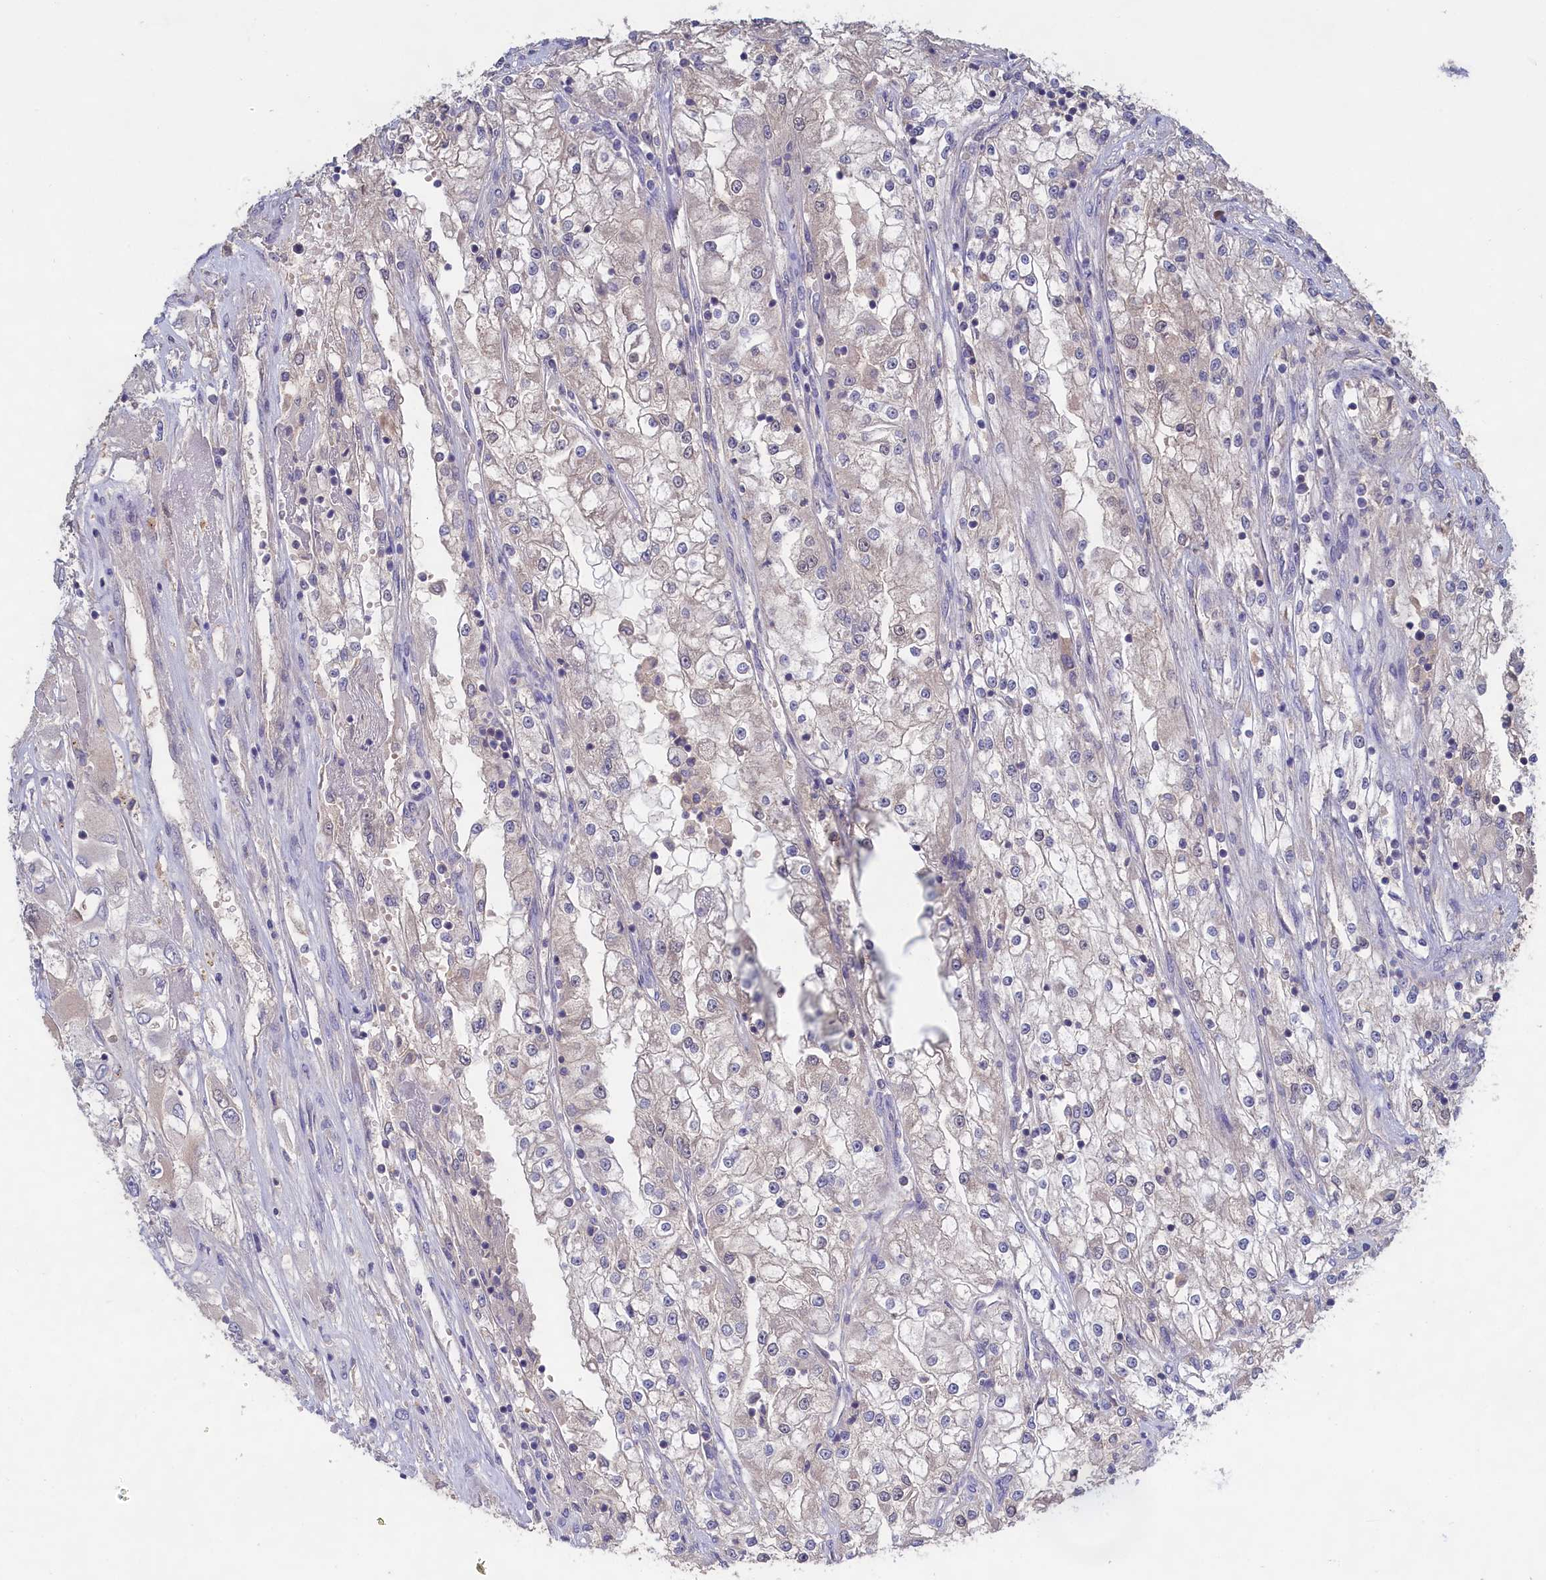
{"staining": {"intensity": "negative", "quantity": "none", "location": "none"}, "tissue": "renal cancer", "cell_type": "Tumor cells", "image_type": "cancer", "snomed": [{"axis": "morphology", "description": "Adenocarcinoma, NOS"}, {"axis": "topography", "description": "Kidney"}], "caption": "Immunohistochemistry of human renal cancer (adenocarcinoma) exhibits no expression in tumor cells.", "gene": "CELF5", "patient": {"sex": "female", "age": 52}}